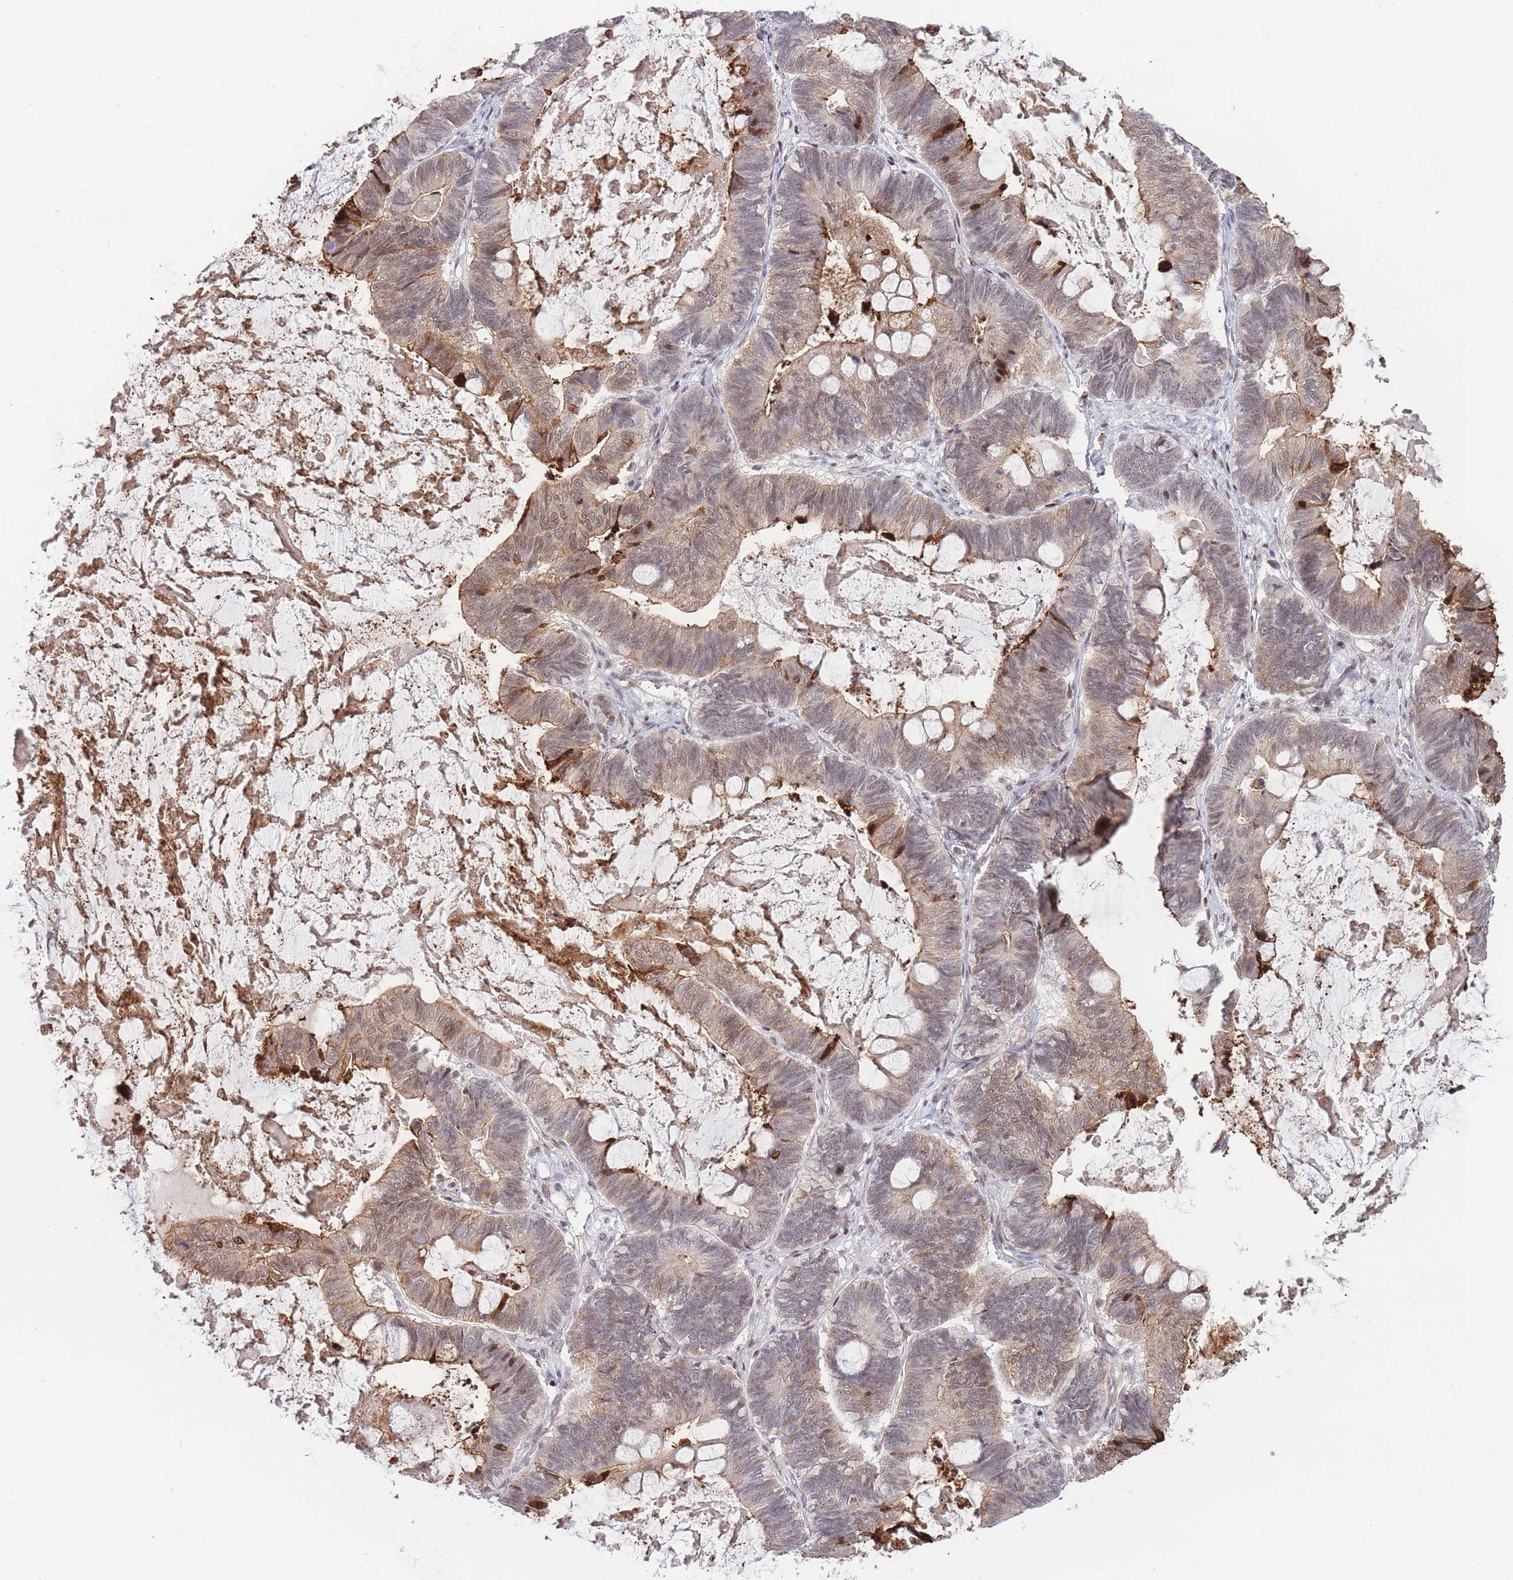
{"staining": {"intensity": "strong", "quantity": "<25%", "location": "cytoplasmic/membranous,nuclear"}, "tissue": "ovarian cancer", "cell_type": "Tumor cells", "image_type": "cancer", "snomed": [{"axis": "morphology", "description": "Cystadenocarcinoma, mucinous, NOS"}, {"axis": "topography", "description": "Ovary"}], "caption": "DAB (3,3'-diaminobenzidine) immunohistochemical staining of human ovarian mucinous cystadenocarcinoma displays strong cytoplasmic/membranous and nuclear protein expression in about <25% of tumor cells.", "gene": "BOD1L1", "patient": {"sex": "female", "age": 61}}